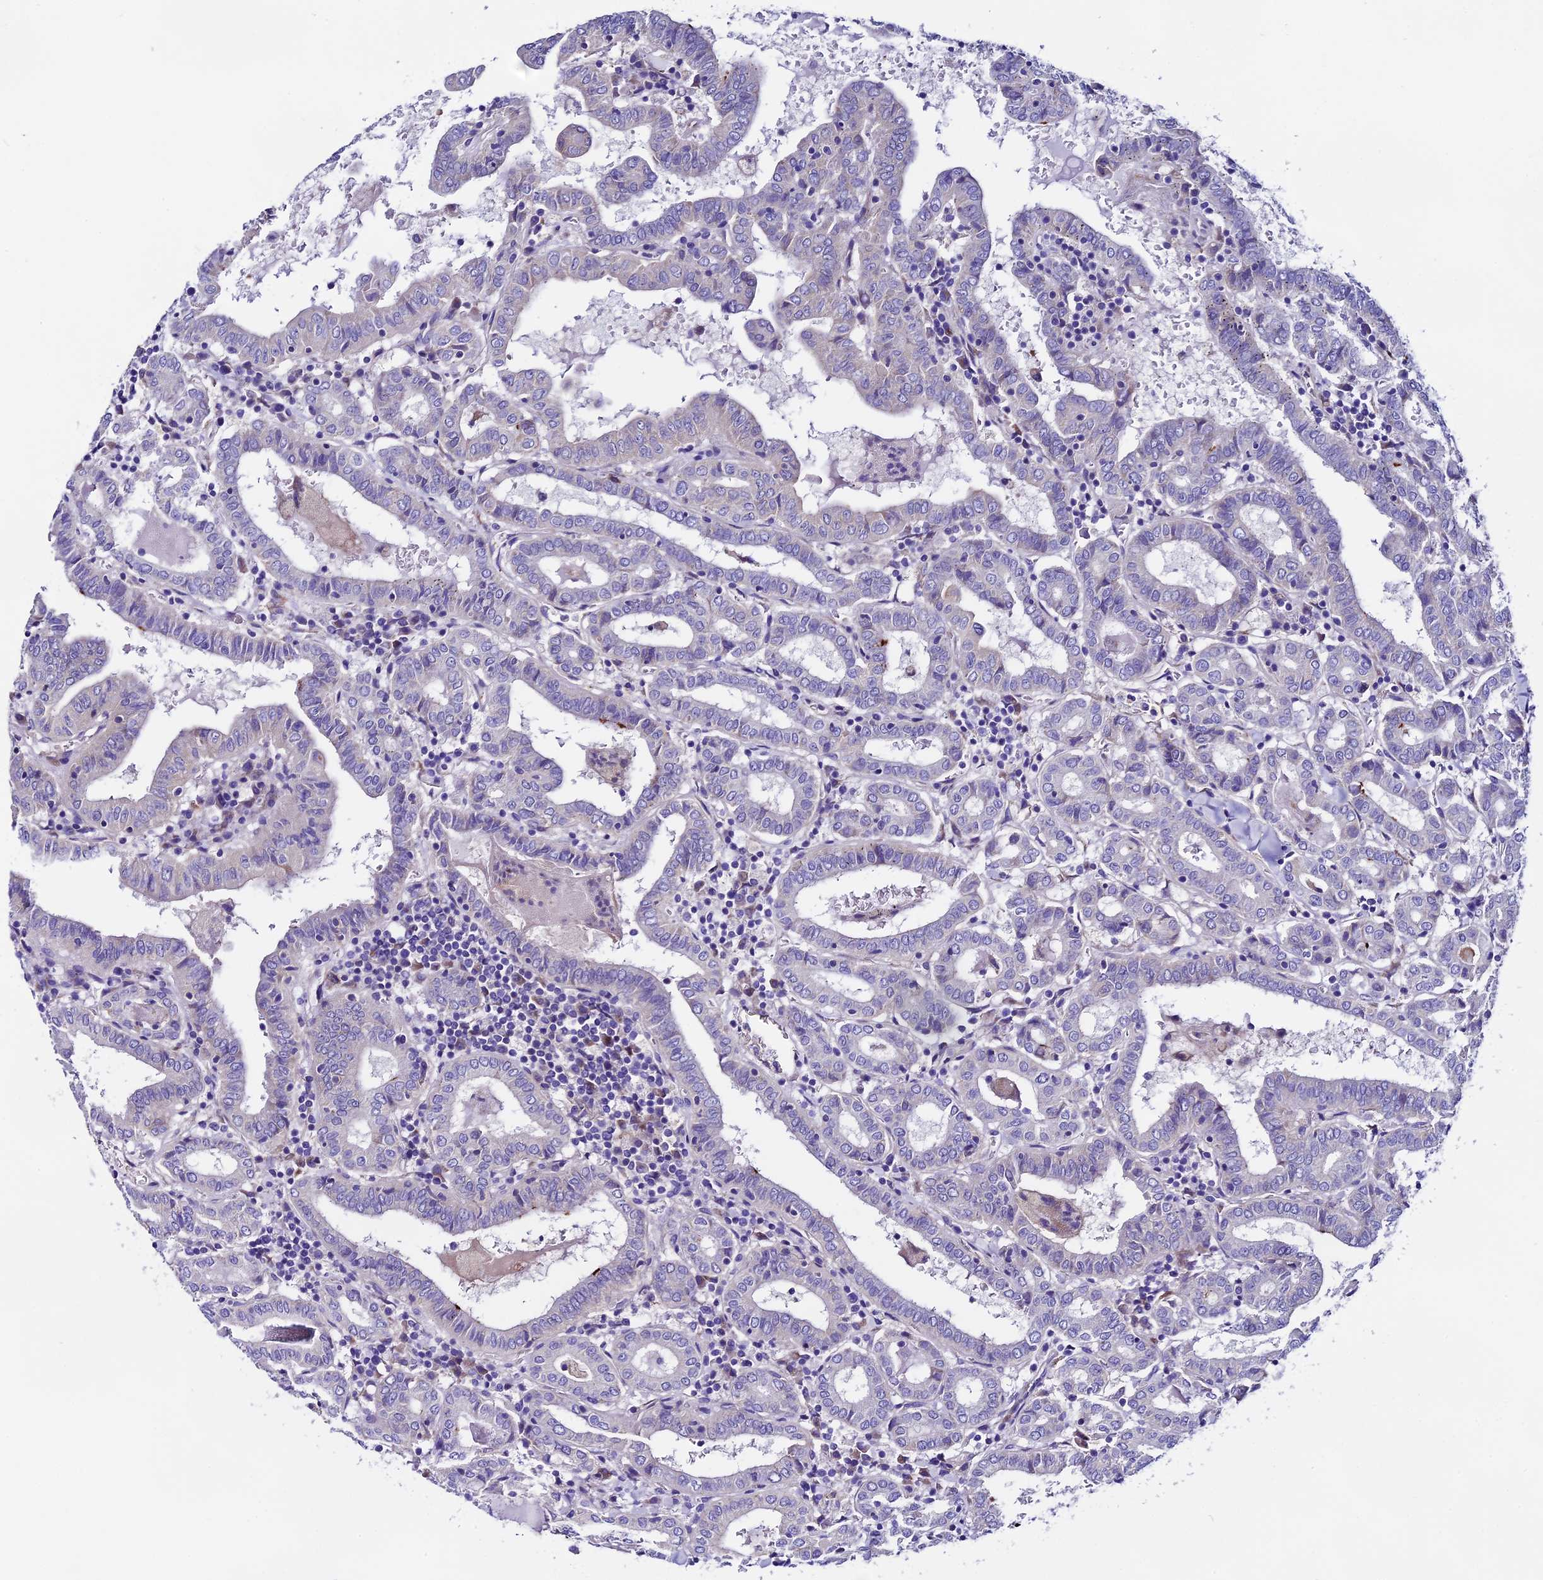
{"staining": {"intensity": "negative", "quantity": "none", "location": "none"}, "tissue": "thyroid cancer", "cell_type": "Tumor cells", "image_type": "cancer", "snomed": [{"axis": "morphology", "description": "Papillary adenocarcinoma, NOS"}, {"axis": "topography", "description": "Thyroid gland"}], "caption": "Immunohistochemistry of thyroid cancer reveals no expression in tumor cells.", "gene": "COMTD1", "patient": {"sex": "female", "age": 72}}